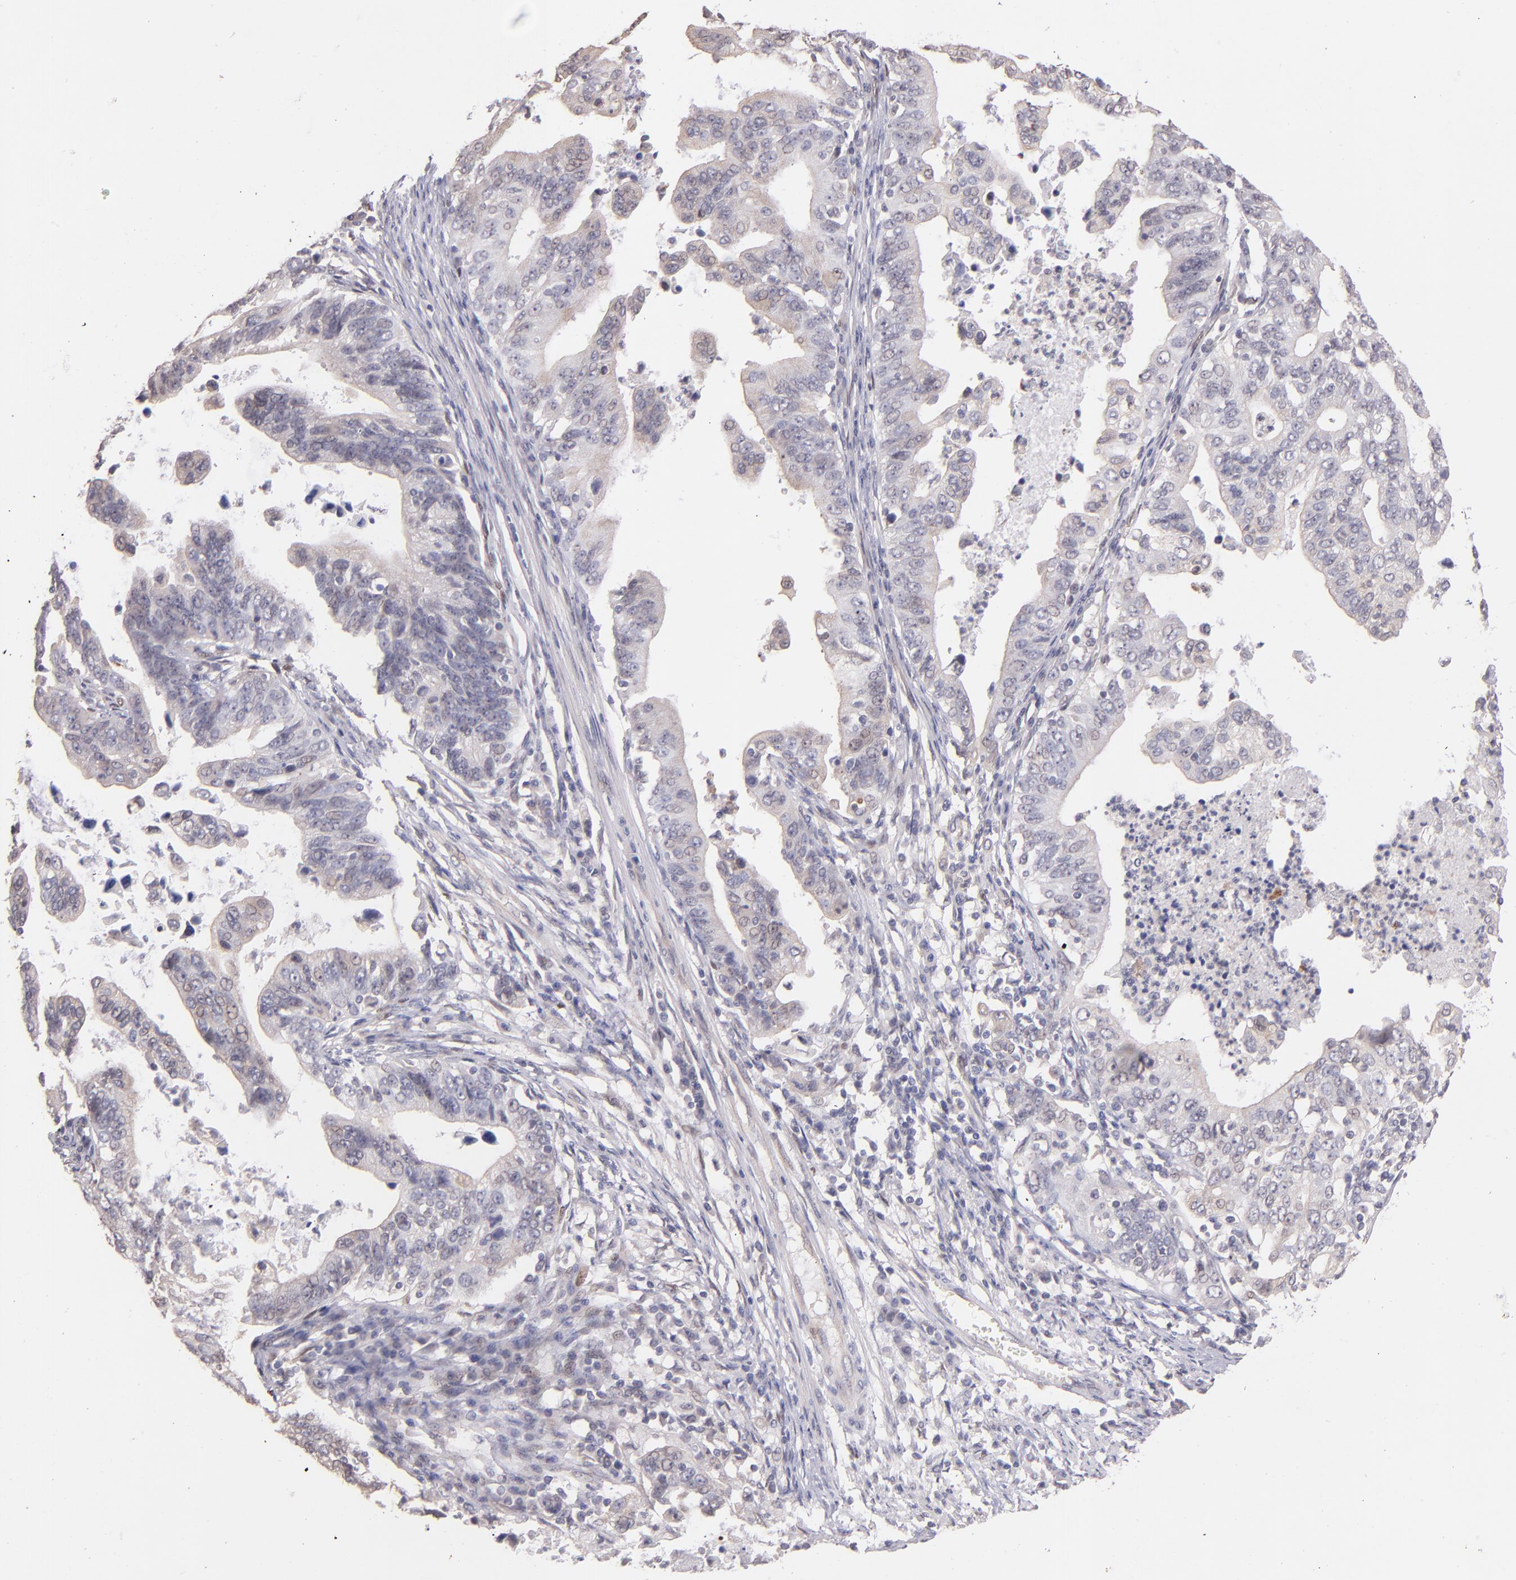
{"staining": {"intensity": "negative", "quantity": "none", "location": "none"}, "tissue": "stomach cancer", "cell_type": "Tumor cells", "image_type": "cancer", "snomed": [{"axis": "morphology", "description": "Adenocarcinoma, NOS"}, {"axis": "topography", "description": "Stomach, upper"}], "caption": "The histopathology image displays no significant positivity in tumor cells of stomach adenocarcinoma.", "gene": "NUP62CL", "patient": {"sex": "female", "age": 50}}